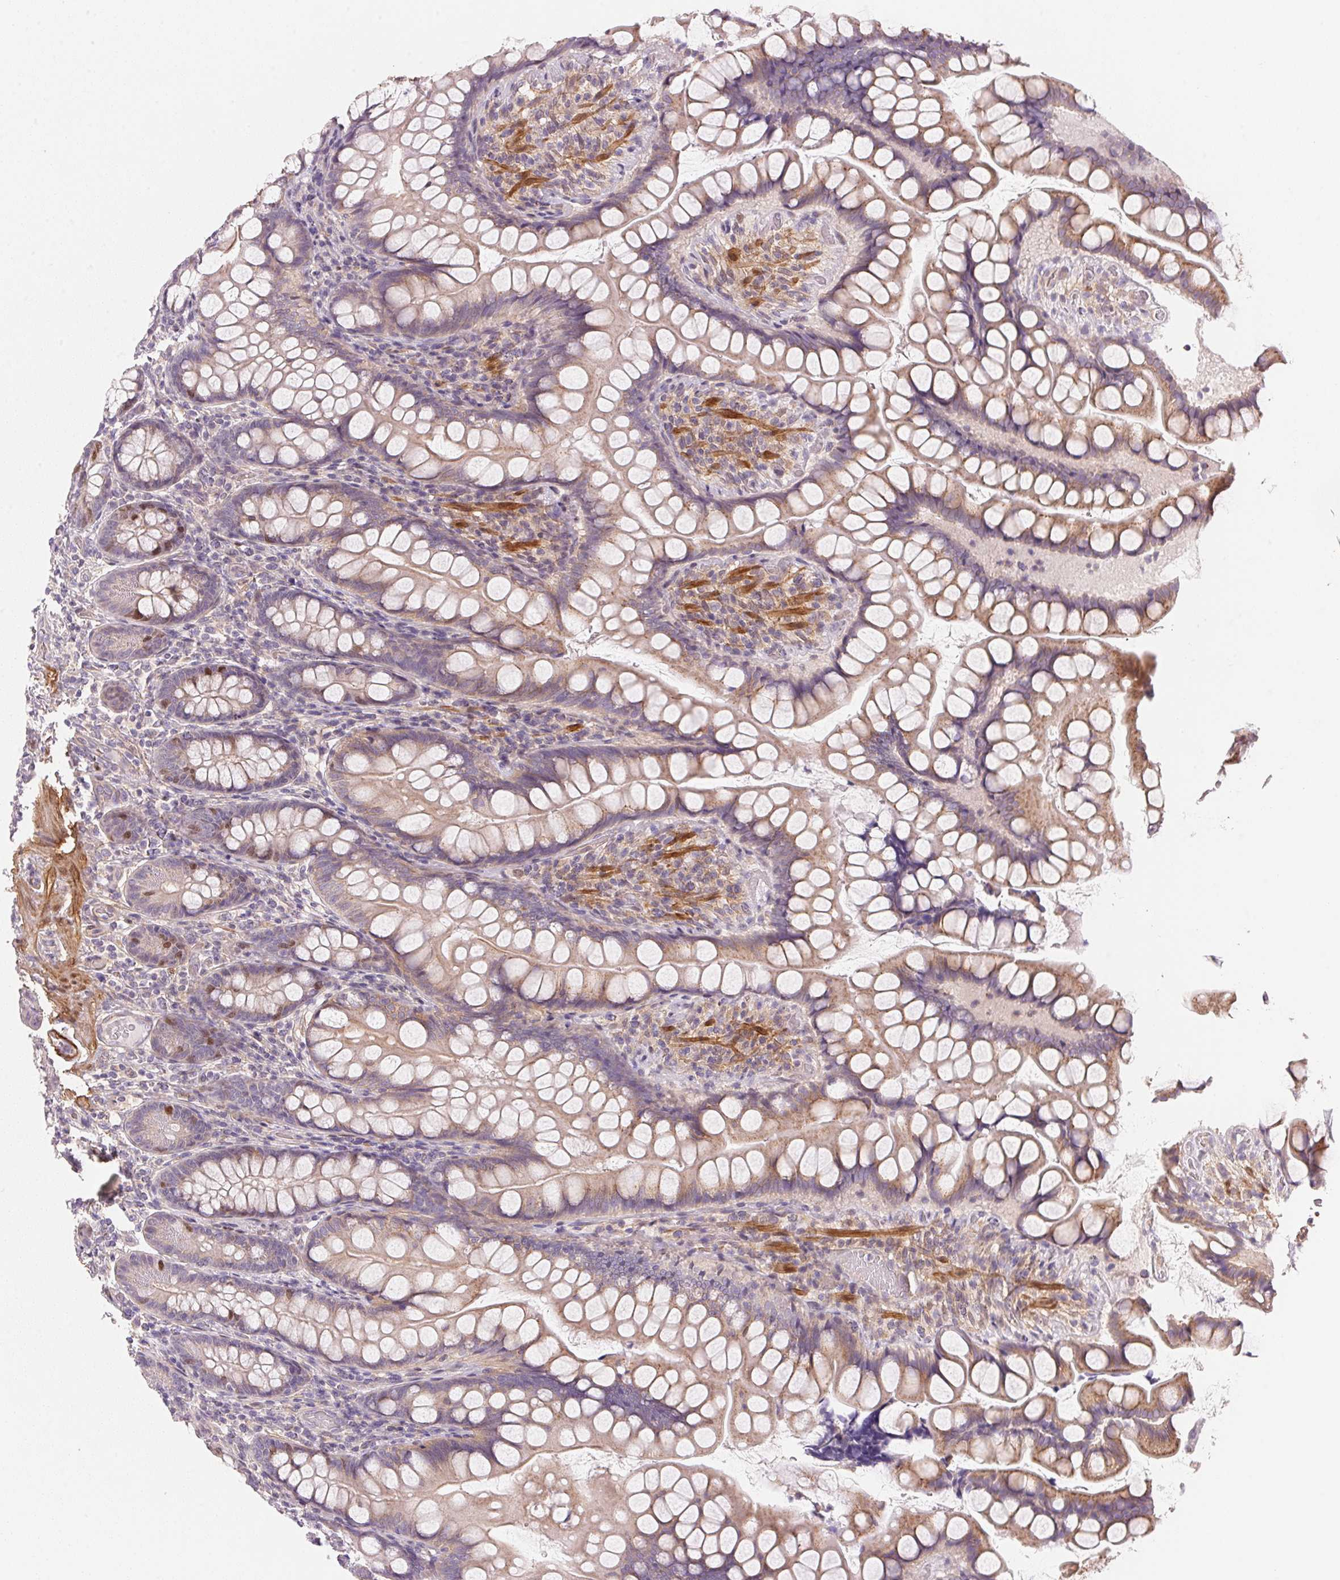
{"staining": {"intensity": "weak", "quantity": "<25%", "location": "cytoplasmic/membranous,nuclear"}, "tissue": "small intestine", "cell_type": "Glandular cells", "image_type": "normal", "snomed": [{"axis": "morphology", "description": "Normal tissue, NOS"}, {"axis": "topography", "description": "Small intestine"}], "caption": "Immunohistochemistry of unremarkable human small intestine shows no staining in glandular cells. (DAB (3,3'-diaminobenzidine) immunohistochemistry visualized using brightfield microscopy, high magnification).", "gene": "SMTN", "patient": {"sex": "male", "age": 70}}